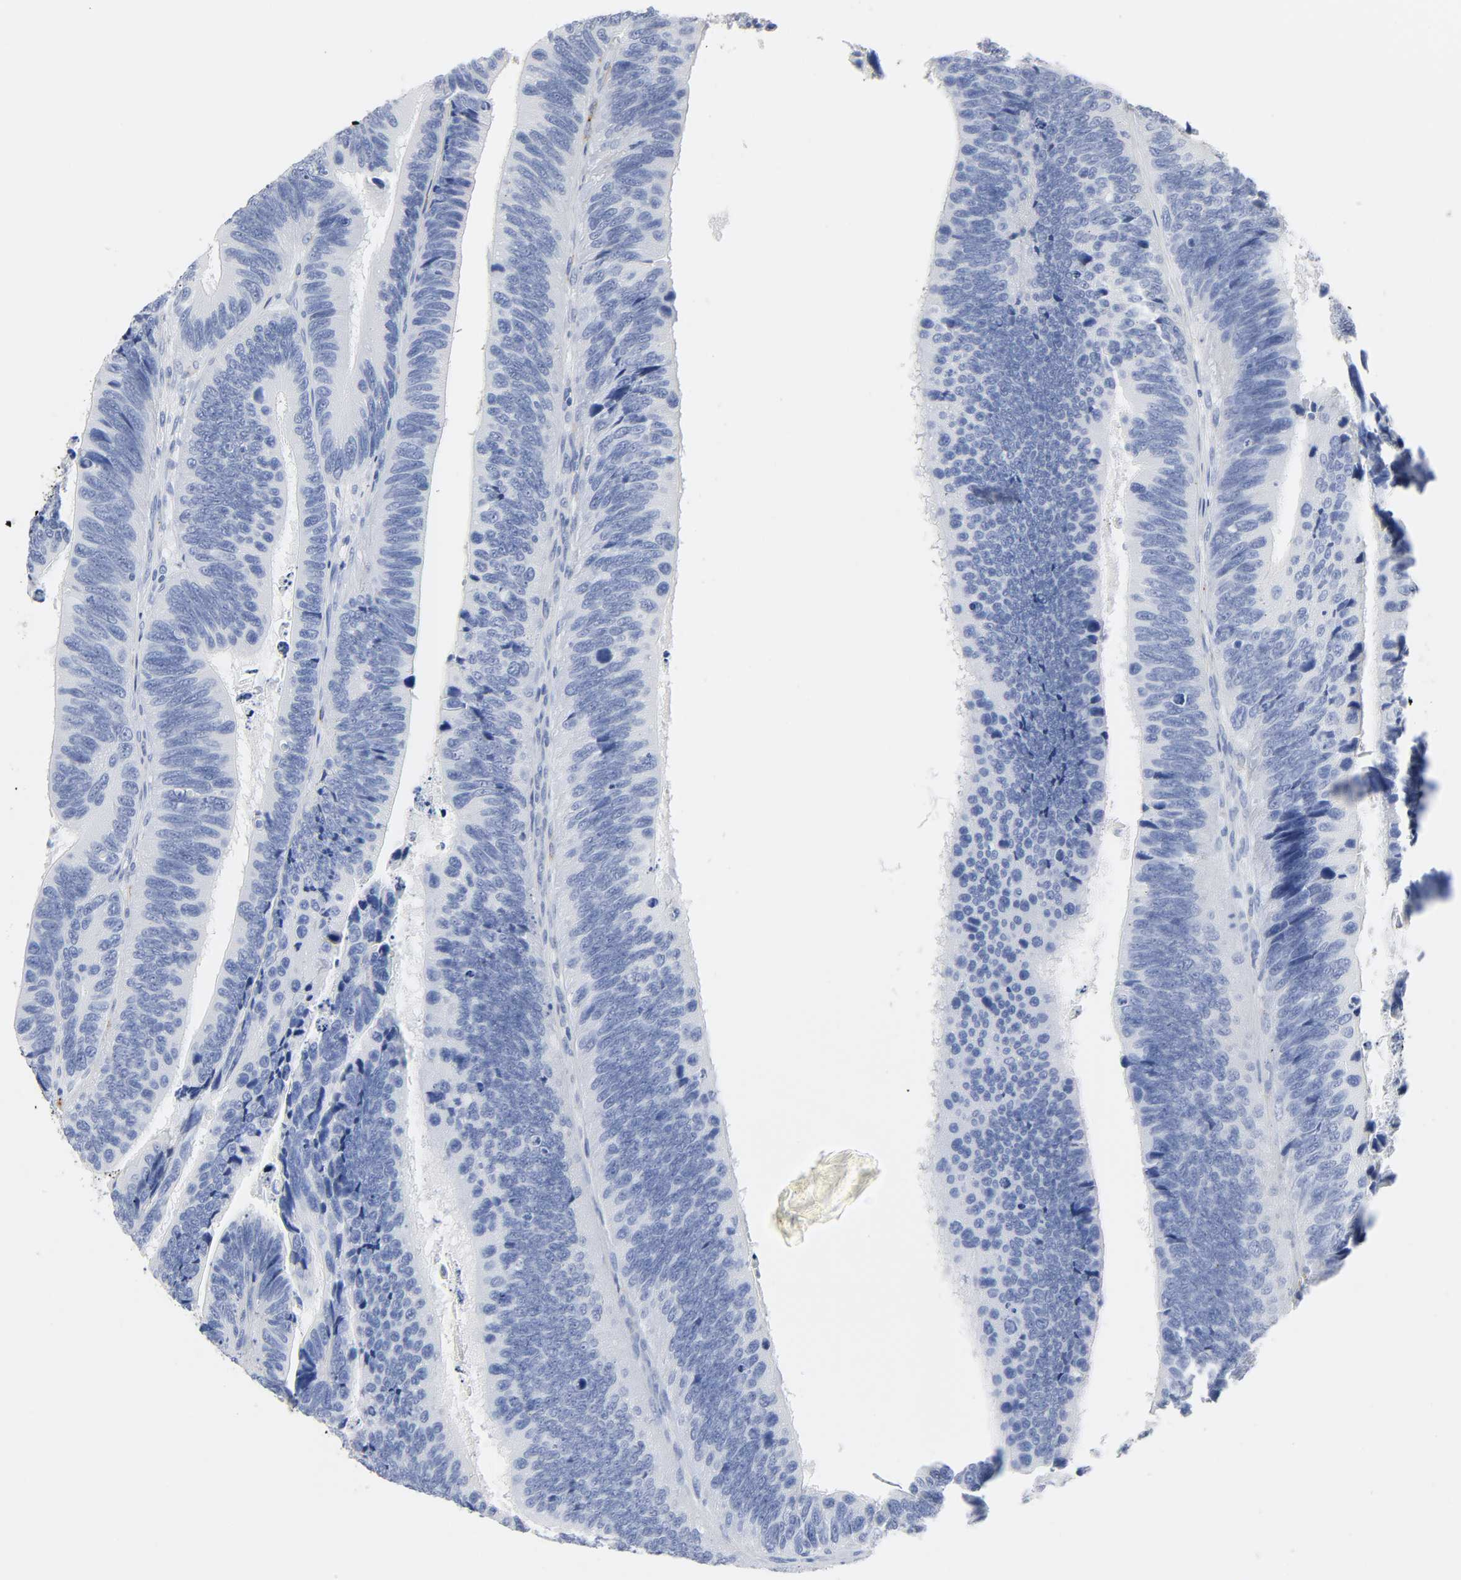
{"staining": {"intensity": "negative", "quantity": "none", "location": "none"}, "tissue": "colorectal cancer", "cell_type": "Tumor cells", "image_type": "cancer", "snomed": [{"axis": "morphology", "description": "Adenocarcinoma, NOS"}, {"axis": "topography", "description": "Colon"}], "caption": "Adenocarcinoma (colorectal) stained for a protein using immunohistochemistry (IHC) shows no expression tumor cells.", "gene": "PLP1", "patient": {"sex": "male", "age": 72}}